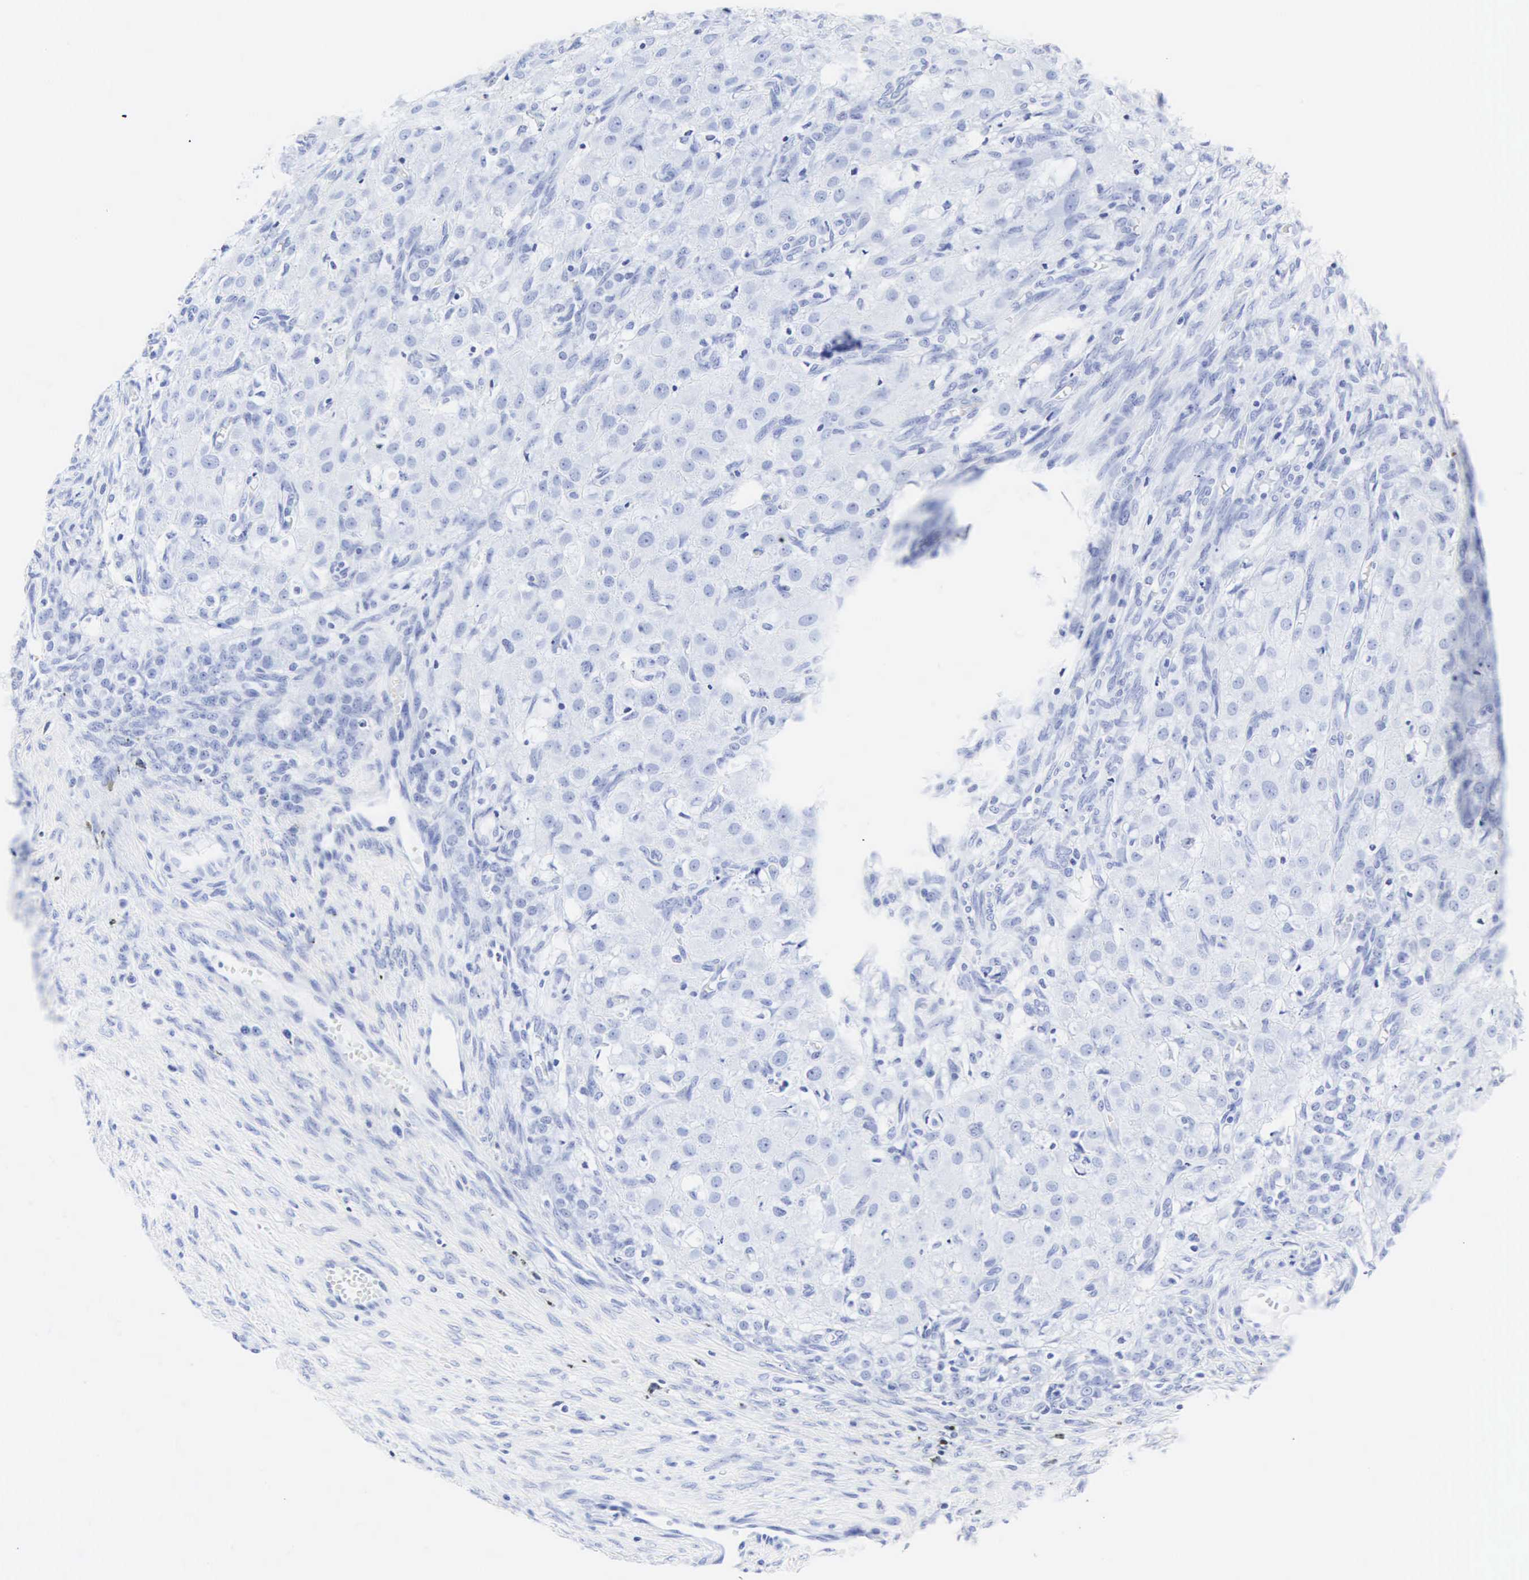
{"staining": {"intensity": "negative", "quantity": "none", "location": "none"}, "tissue": "ovary", "cell_type": "Follicle cells", "image_type": "normal", "snomed": [{"axis": "morphology", "description": "Normal tissue, NOS"}, {"axis": "topography", "description": "Ovary"}], "caption": "Immunohistochemistry image of unremarkable ovary: ovary stained with DAB (3,3'-diaminobenzidine) displays no significant protein positivity in follicle cells.", "gene": "CGB3", "patient": {"sex": "female", "age": 32}}